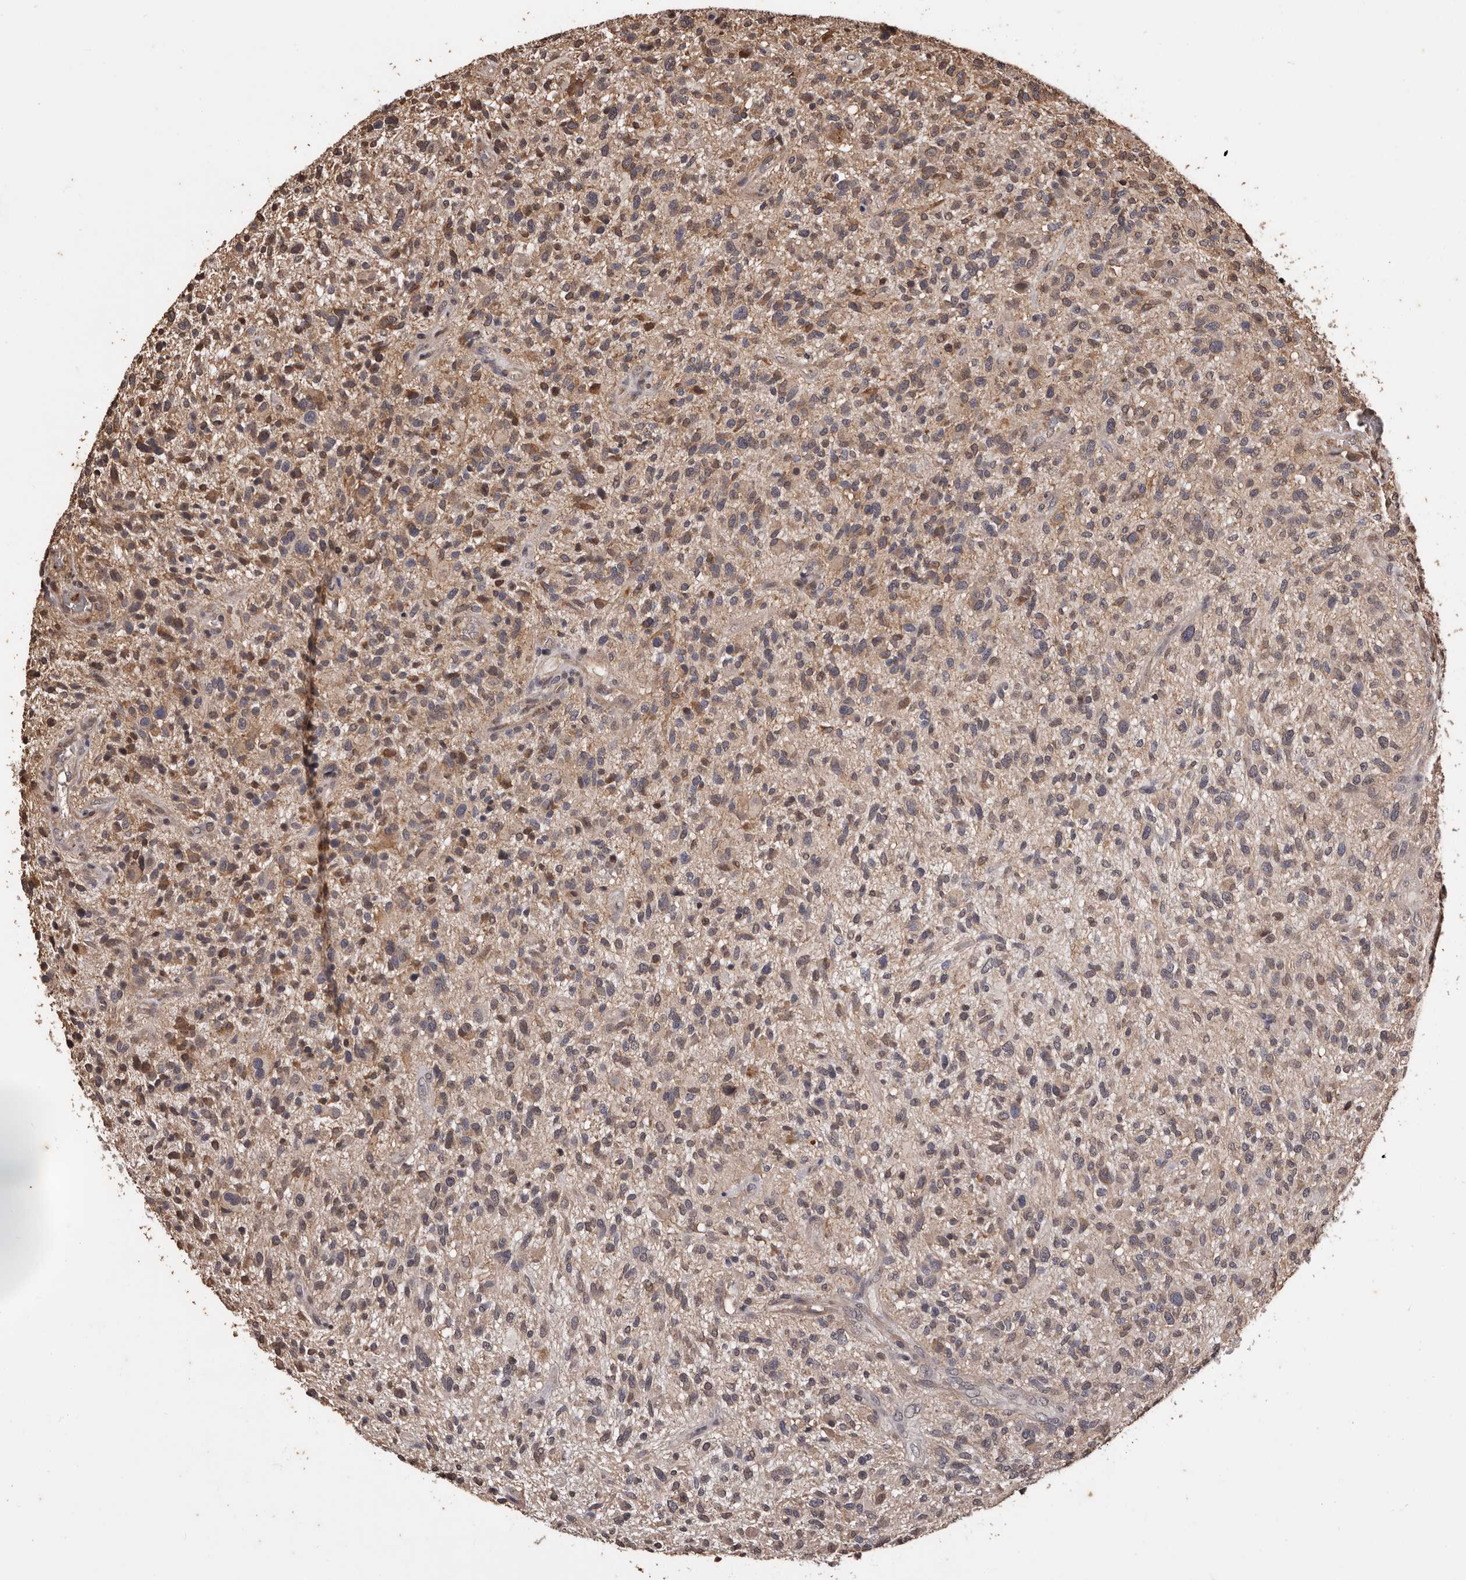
{"staining": {"intensity": "weak", "quantity": "25%-75%", "location": "cytoplasmic/membranous"}, "tissue": "glioma", "cell_type": "Tumor cells", "image_type": "cancer", "snomed": [{"axis": "morphology", "description": "Glioma, malignant, High grade"}, {"axis": "topography", "description": "Brain"}], "caption": "This micrograph reveals IHC staining of human glioma, with low weak cytoplasmic/membranous expression in approximately 25%-75% of tumor cells.", "gene": "NAV1", "patient": {"sex": "male", "age": 47}}